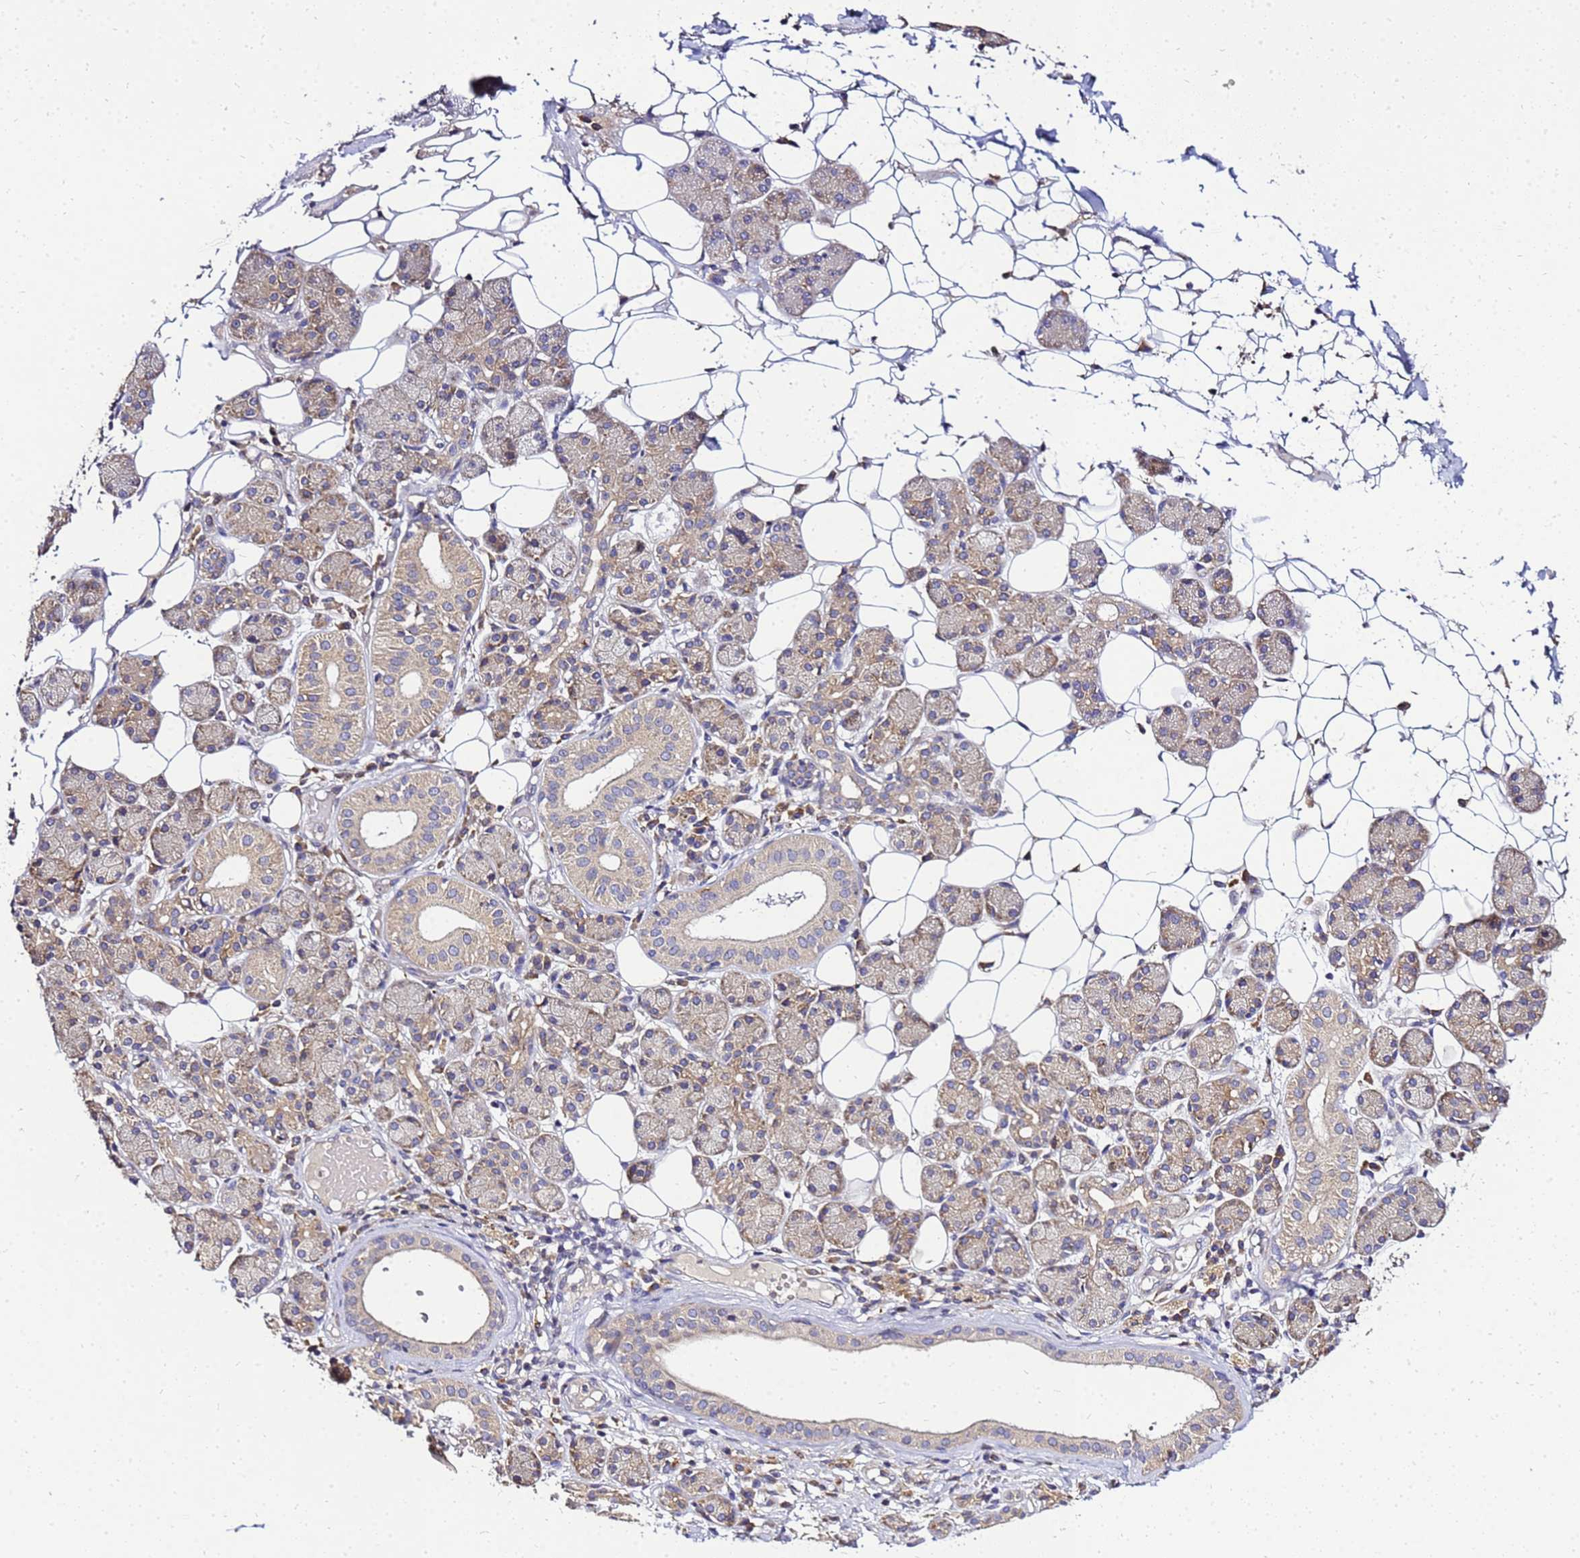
{"staining": {"intensity": "moderate", "quantity": "25%-75%", "location": "cytoplasmic/membranous"}, "tissue": "salivary gland", "cell_type": "Glandular cells", "image_type": "normal", "snomed": [{"axis": "morphology", "description": "Normal tissue, NOS"}, {"axis": "topography", "description": "Salivary gland"}], "caption": "Protein staining of normal salivary gland demonstrates moderate cytoplasmic/membranous staining in about 25%-75% of glandular cells. (DAB = brown stain, brightfield microscopy at high magnification).", "gene": "ADPGK", "patient": {"sex": "female", "age": 33}}